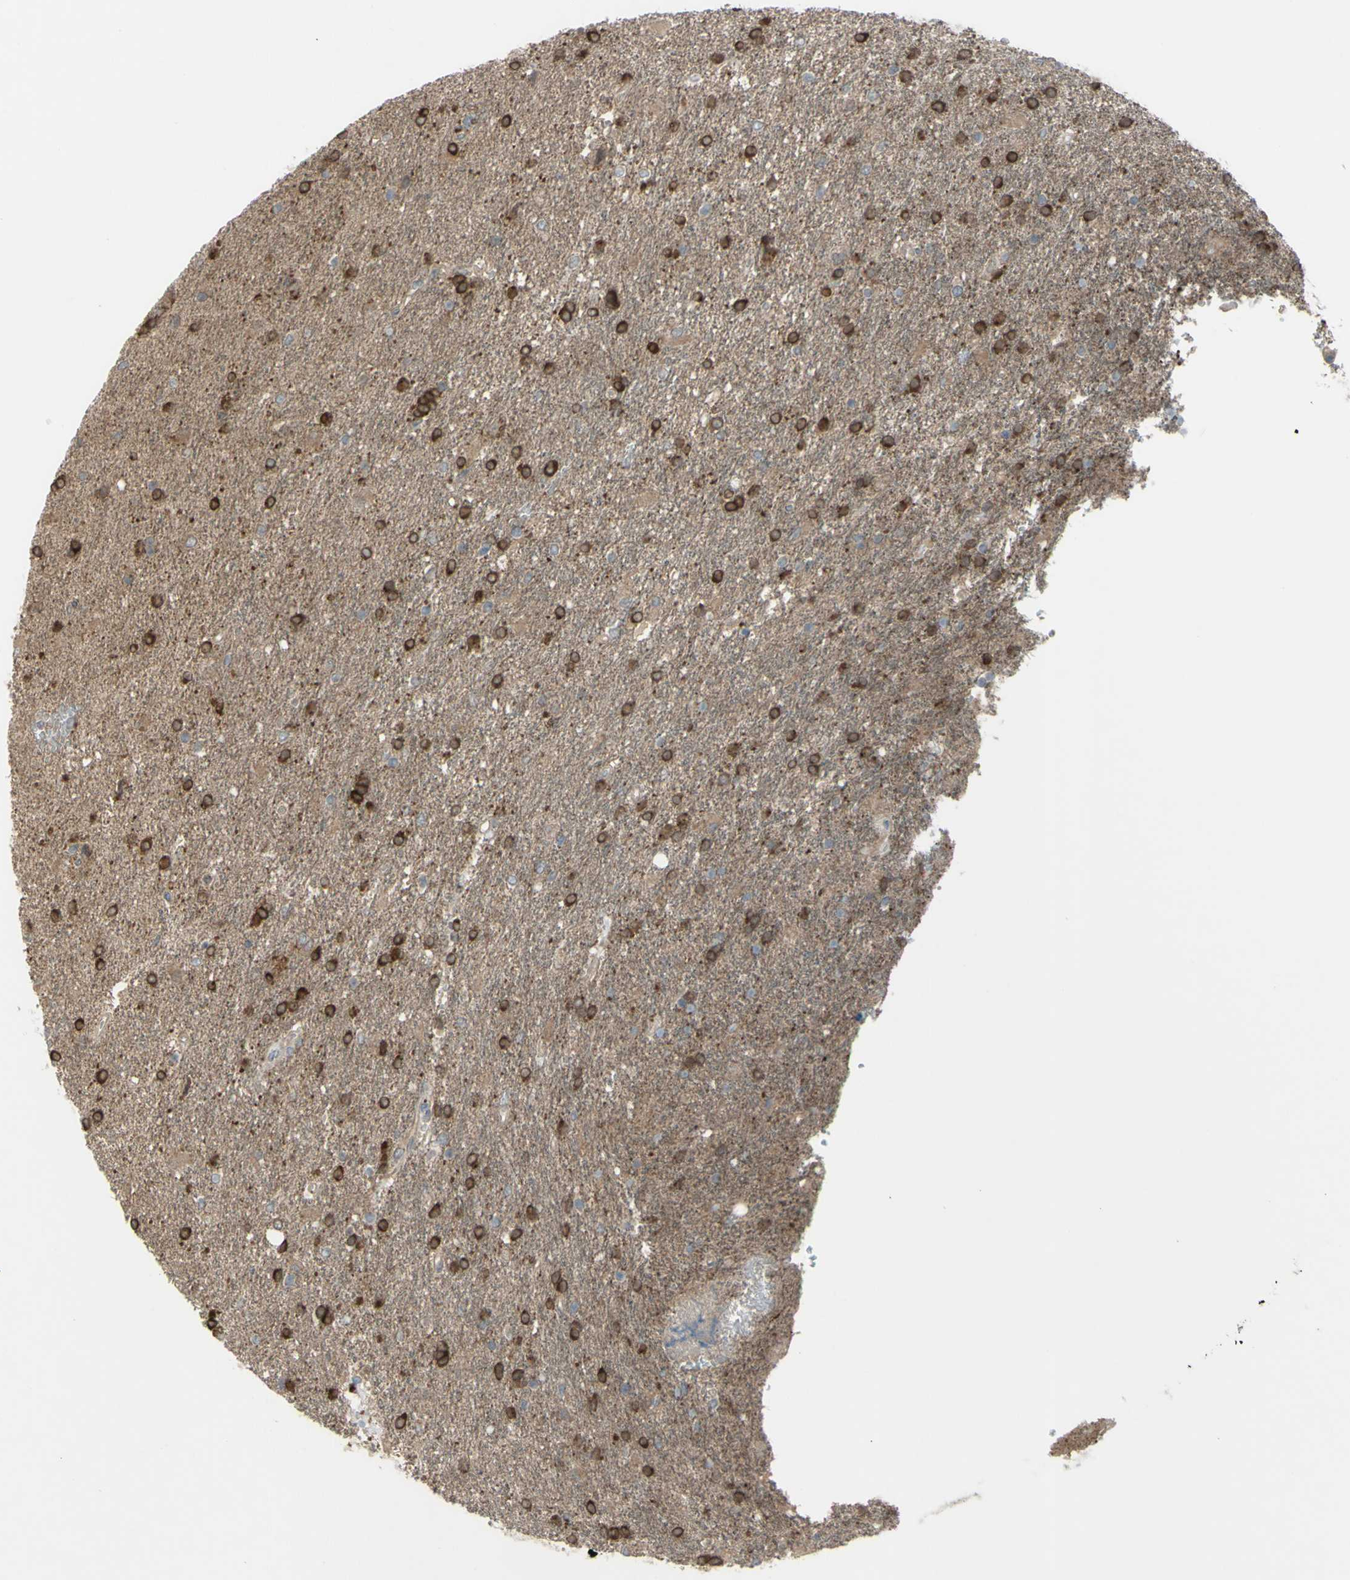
{"staining": {"intensity": "strong", "quantity": "25%-75%", "location": "cytoplasmic/membranous"}, "tissue": "glioma", "cell_type": "Tumor cells", "image_type": "cancer", "snomed": [{"axis": "morphology", "description": "Glioma, malignant, High grade"}, {"axis": "topography", "description": "Brain"}], "caption": "DAB immunohistochemical staining of high-grade glioma (malignant) exhibits strong cytoplasmic/membranous protein expression in about 25%-75% of tumor cells. (DAB (3,3'-diaminobenzidine) = brown stain, brightfield microscopy at high magnification).", "gene": "AFP", "patient": {"sex": "male", "age": 71}}